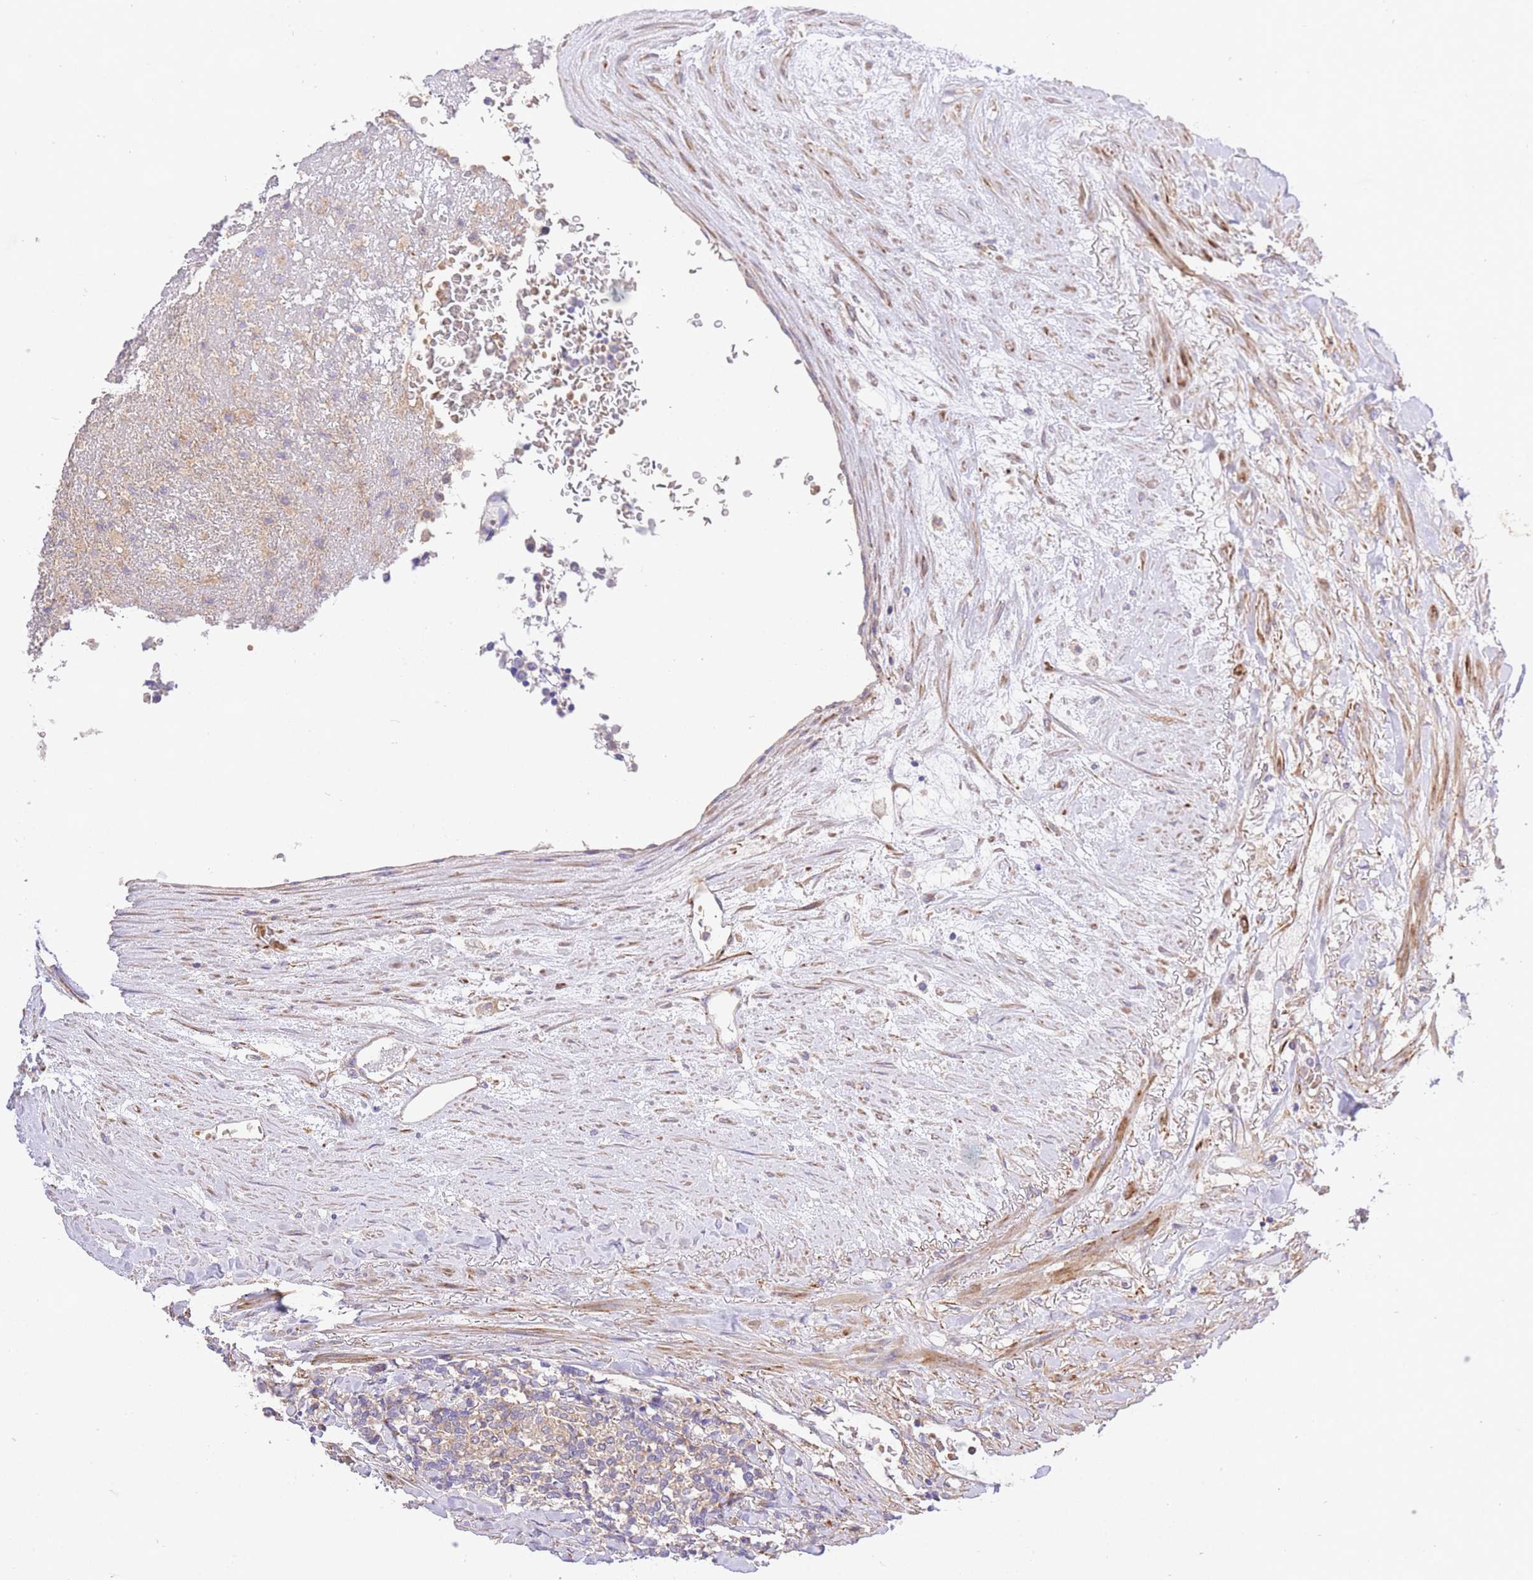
{"staining": {"intensity": "weak", "quantity": "25%-75%", "location": "cytoplasmic/membranous"}, "tissue": "carcinoid", "cell_type": "Tumor cells", "image_type": "cancer", "snomed": [{"axis": "morphology", "description": "Carcinoid, malignant, NOS"}, {"axis": "topography", "description": "Pancreas"}], "caption": "Immunohistochemistry (IHC) (DAB (3,3'-diaminobenzidine)) staining of malignant carcinoid displays weak cytoplasmic/membranous protein positivity in approximately 25%-75% of tumor cells.", "gene": "INSYN2B", "patient": {"sex": "female", "age": 54}}